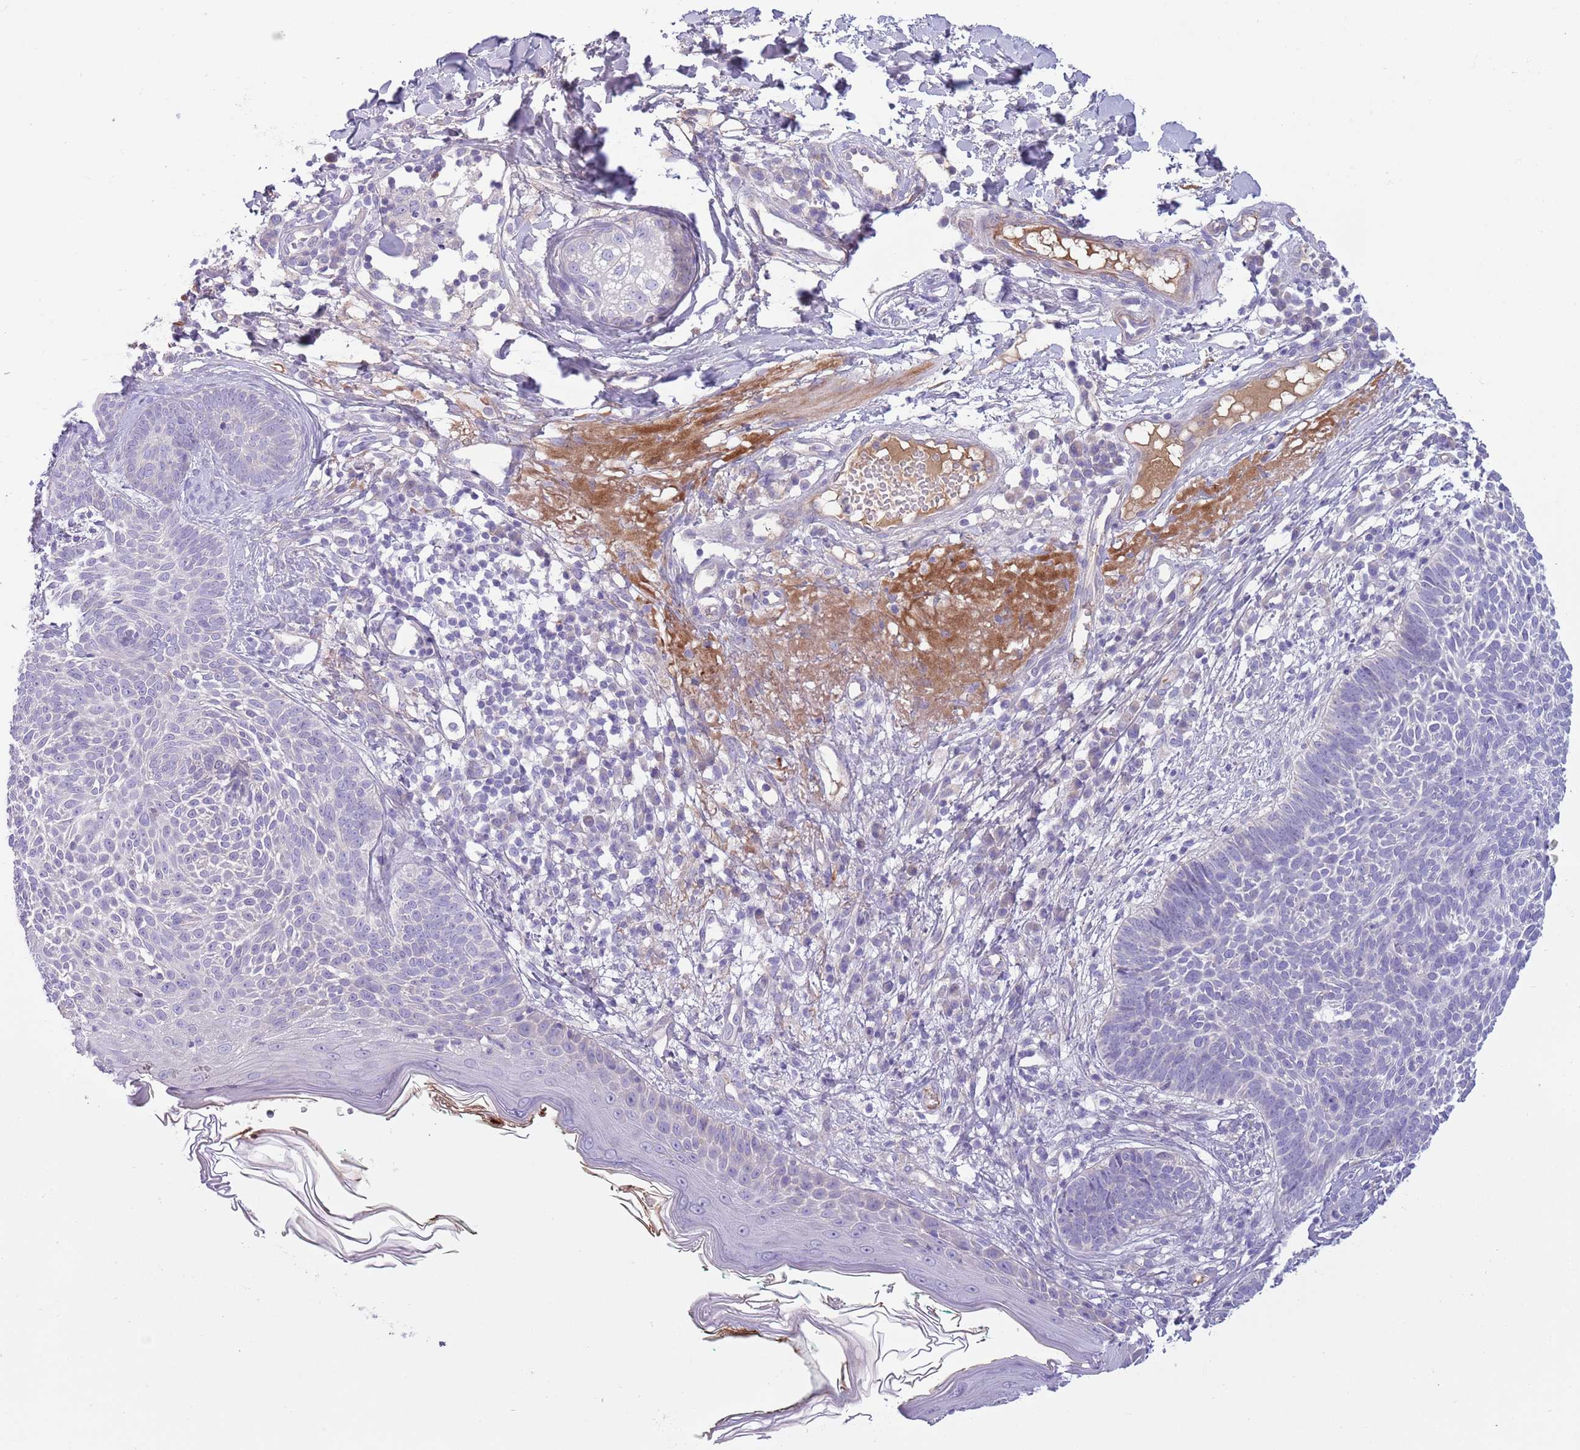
{"staining": {"intensity": "negative", "quantity": "none", "location": "none"}, "tissue": "skin cancer", "cell_type": "Tumor cells", "image_type": "cancer", "snomed": [{"axis": "morphology", "description": "Basal cell carcinoma"}, {"axis": "topography", "description": "Skin"}], "caption": "An immunohistochemistry (IHC) photomicrograph of basal cell carcinoma (skin) is shown. There is no staining in tumor cells of basal cell carcinoma (skin).", "gene": "CFH", "patient": {"sex": "male", "age": 72}}